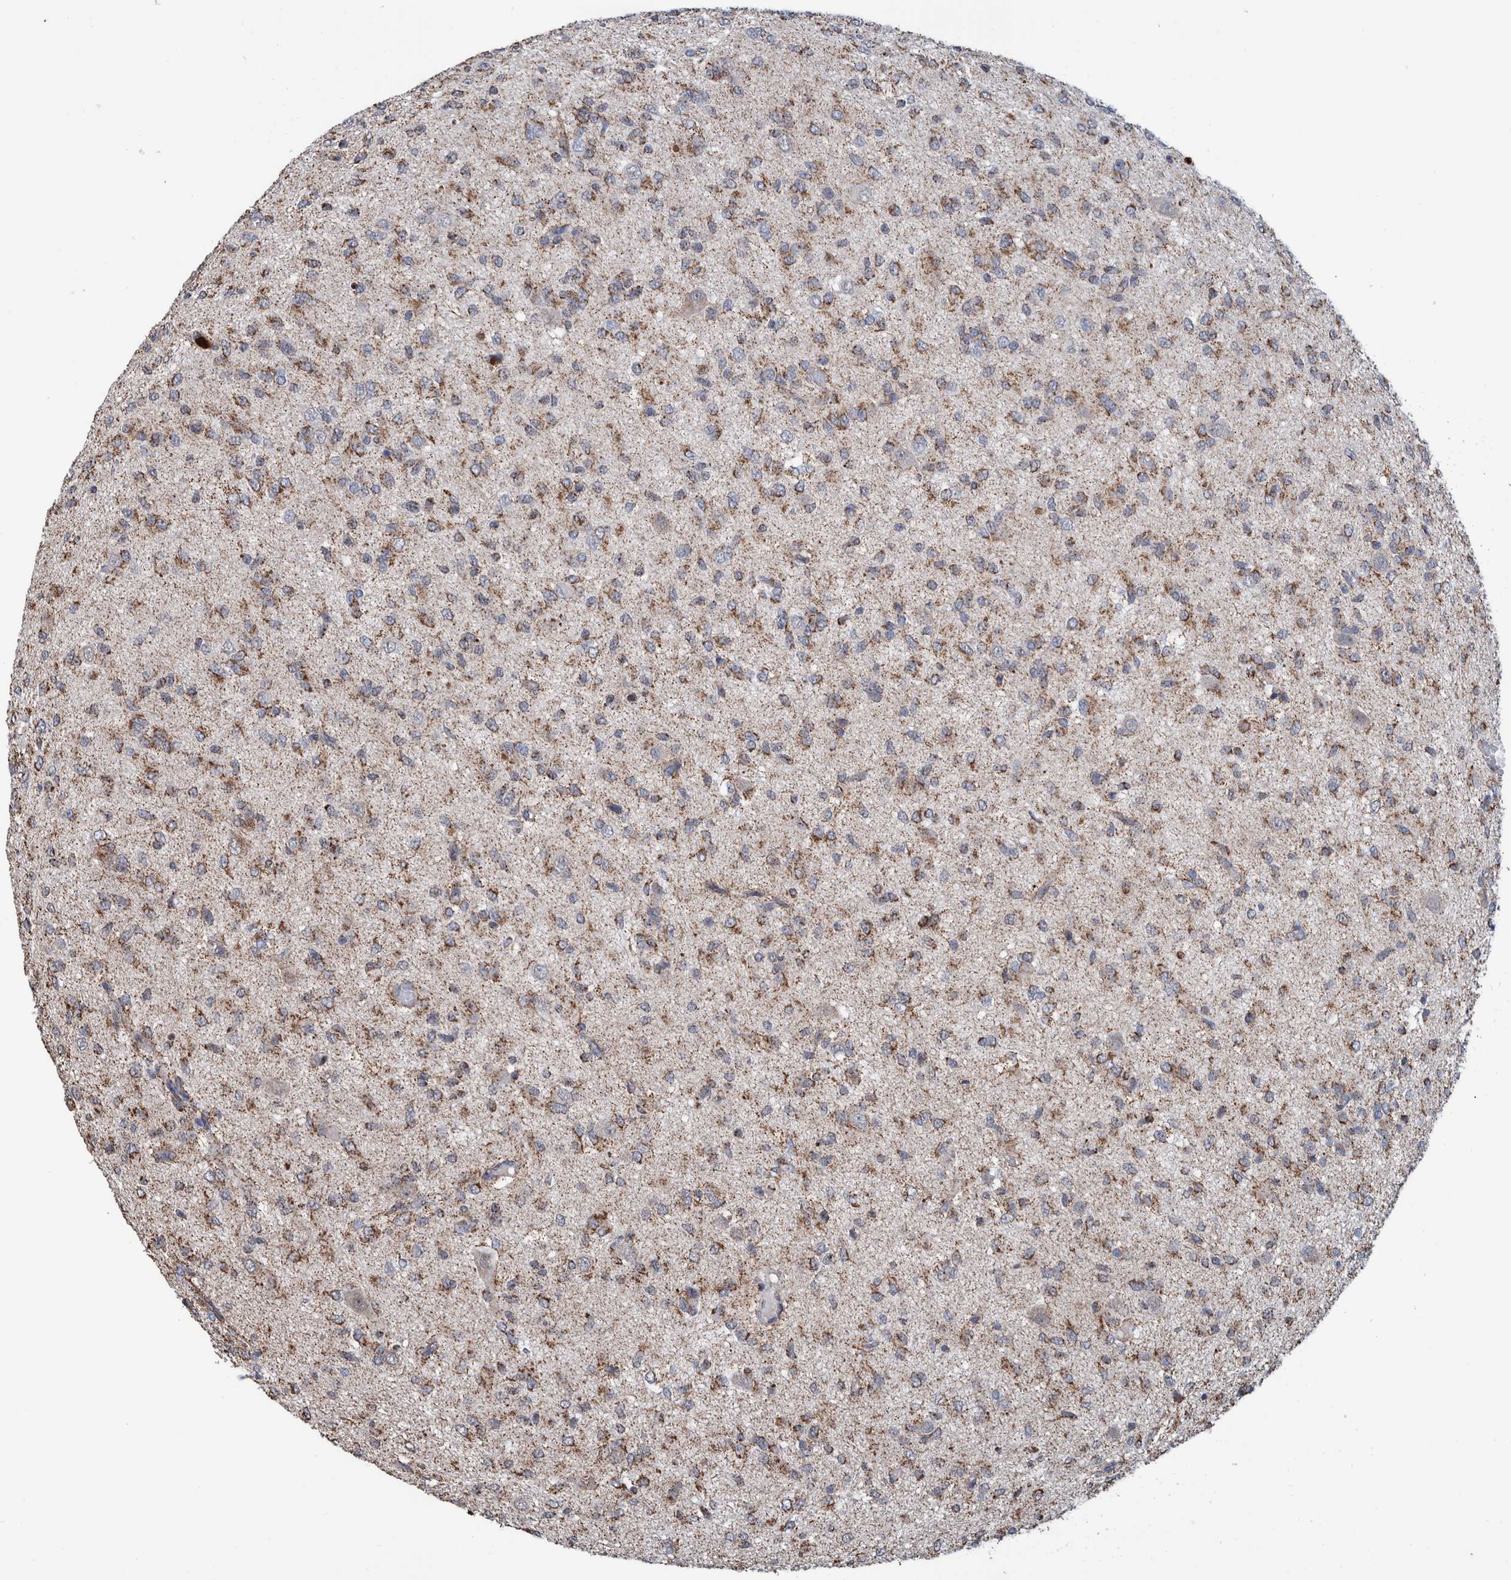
{"staining": {"intensity": "moderate", "quantity": "25%-75%", "location": "cytoplasmic/membranous"}, "tissue": "glioma", "cell_type": "Tumor cells", "image_type": "cancer", "snomed": [{"axis": "morphology", "description": "Glioma, malignant, High grade"}, {"axis": "topography", "description": "Brain"}], "caption": "Glioma stained with a brown dye exhibits moderate cytoplasmic/membranous positive positivity in about 25%-75% of tumor cells.", "gene": "DECR1", "patient": {"sex": "female", "age": 59}}